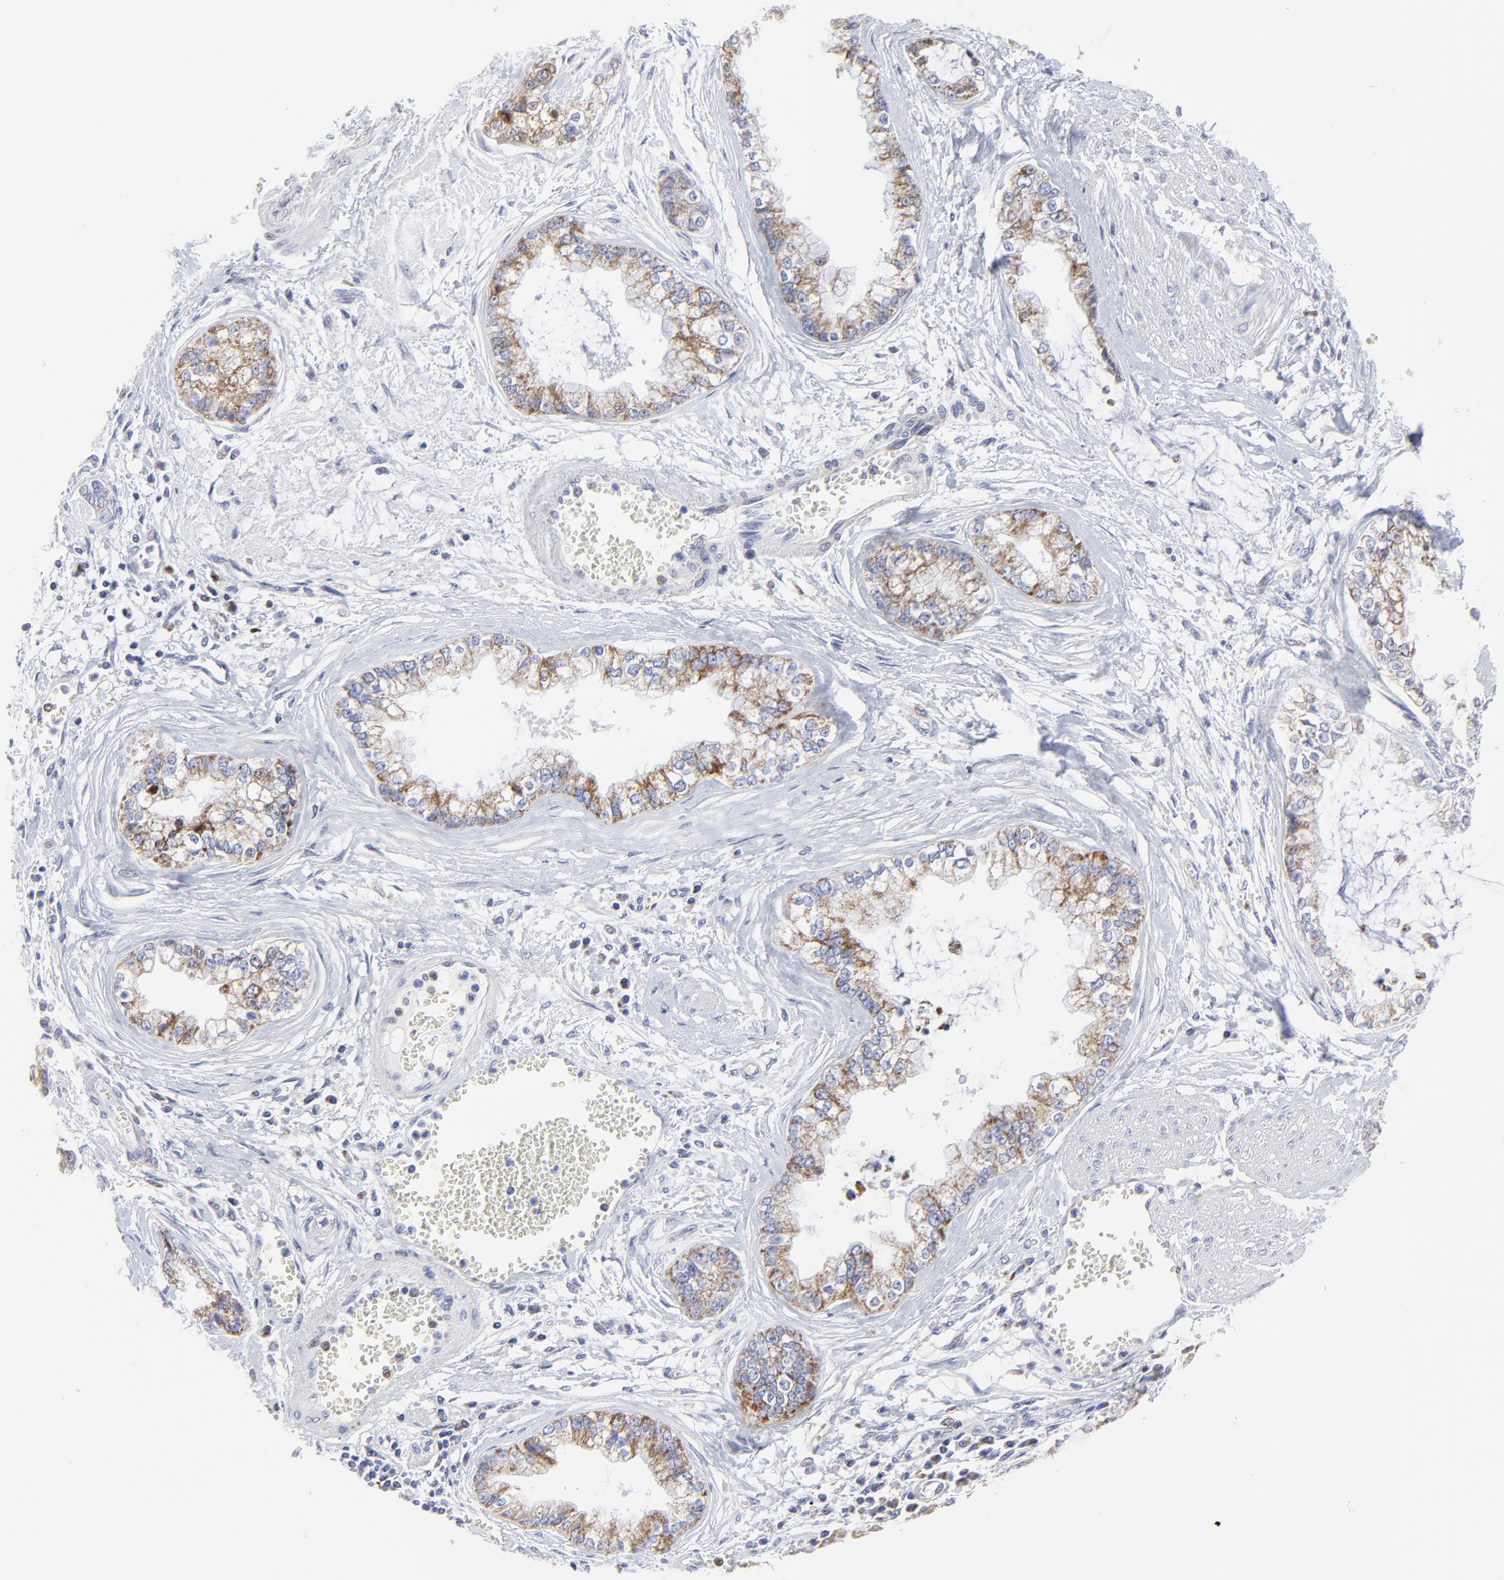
{"staining": {"intensity": "moderate", "quantity": ">75%", "location": "cytoplasmic/membranous"}, "tissue": "liver cancer", "cell_type": "Tumor cells", "image_type": "cancer", "snomed": [{"axis": "morphology", "description": "Cholangiocarcinoma"}, {"axis": "topography", "description": "Liver"}], "caption": "This is an image of IHC staining of cholangiocarcinoma (liver), which shows moderate positivity in the cytoplasmic/membranous of tumor cells.", "gene": "NCAPH", "patient": {"sex": "female", "age": 79}}